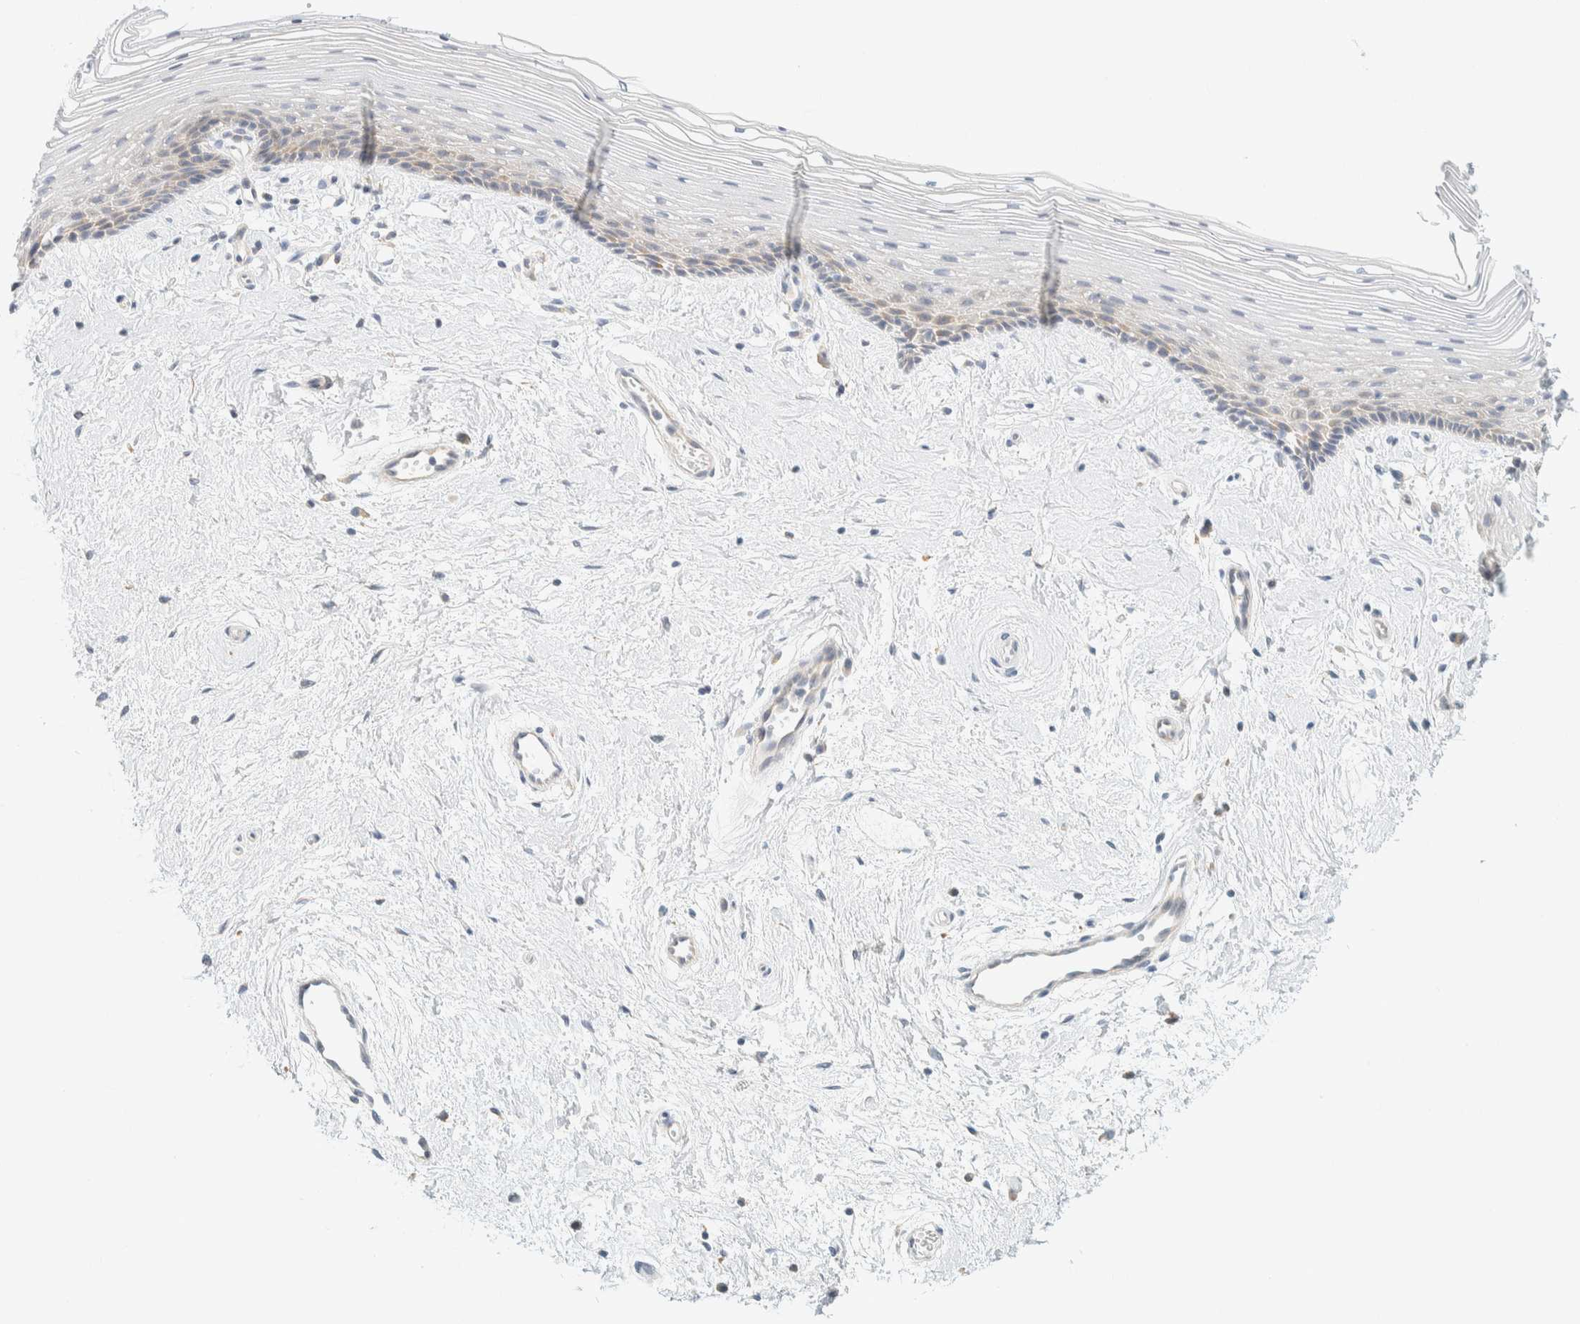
{"staining": {"intensity": "weak", "quantity": "25%-75%", "location": "cytoplasmic/membranous"}, "tissue": "vagina", "cell_type": "Squamous epithelial cells", "image_type": "normal", "snomed": [{"axis": "morphology", "description": "Normal tissue, NOS"}, {"axis": "topography", "description": "Vagina"}], "caption": "IHC histopathology image of benign human vagina stained for a protein (brown), which shows low levels of weak cytoplasmic/membranous staining in about 25%-75% of squamous epithelial cells.", "gene": "AARSD1", "patient": {"sex": "female", "age": 46}}